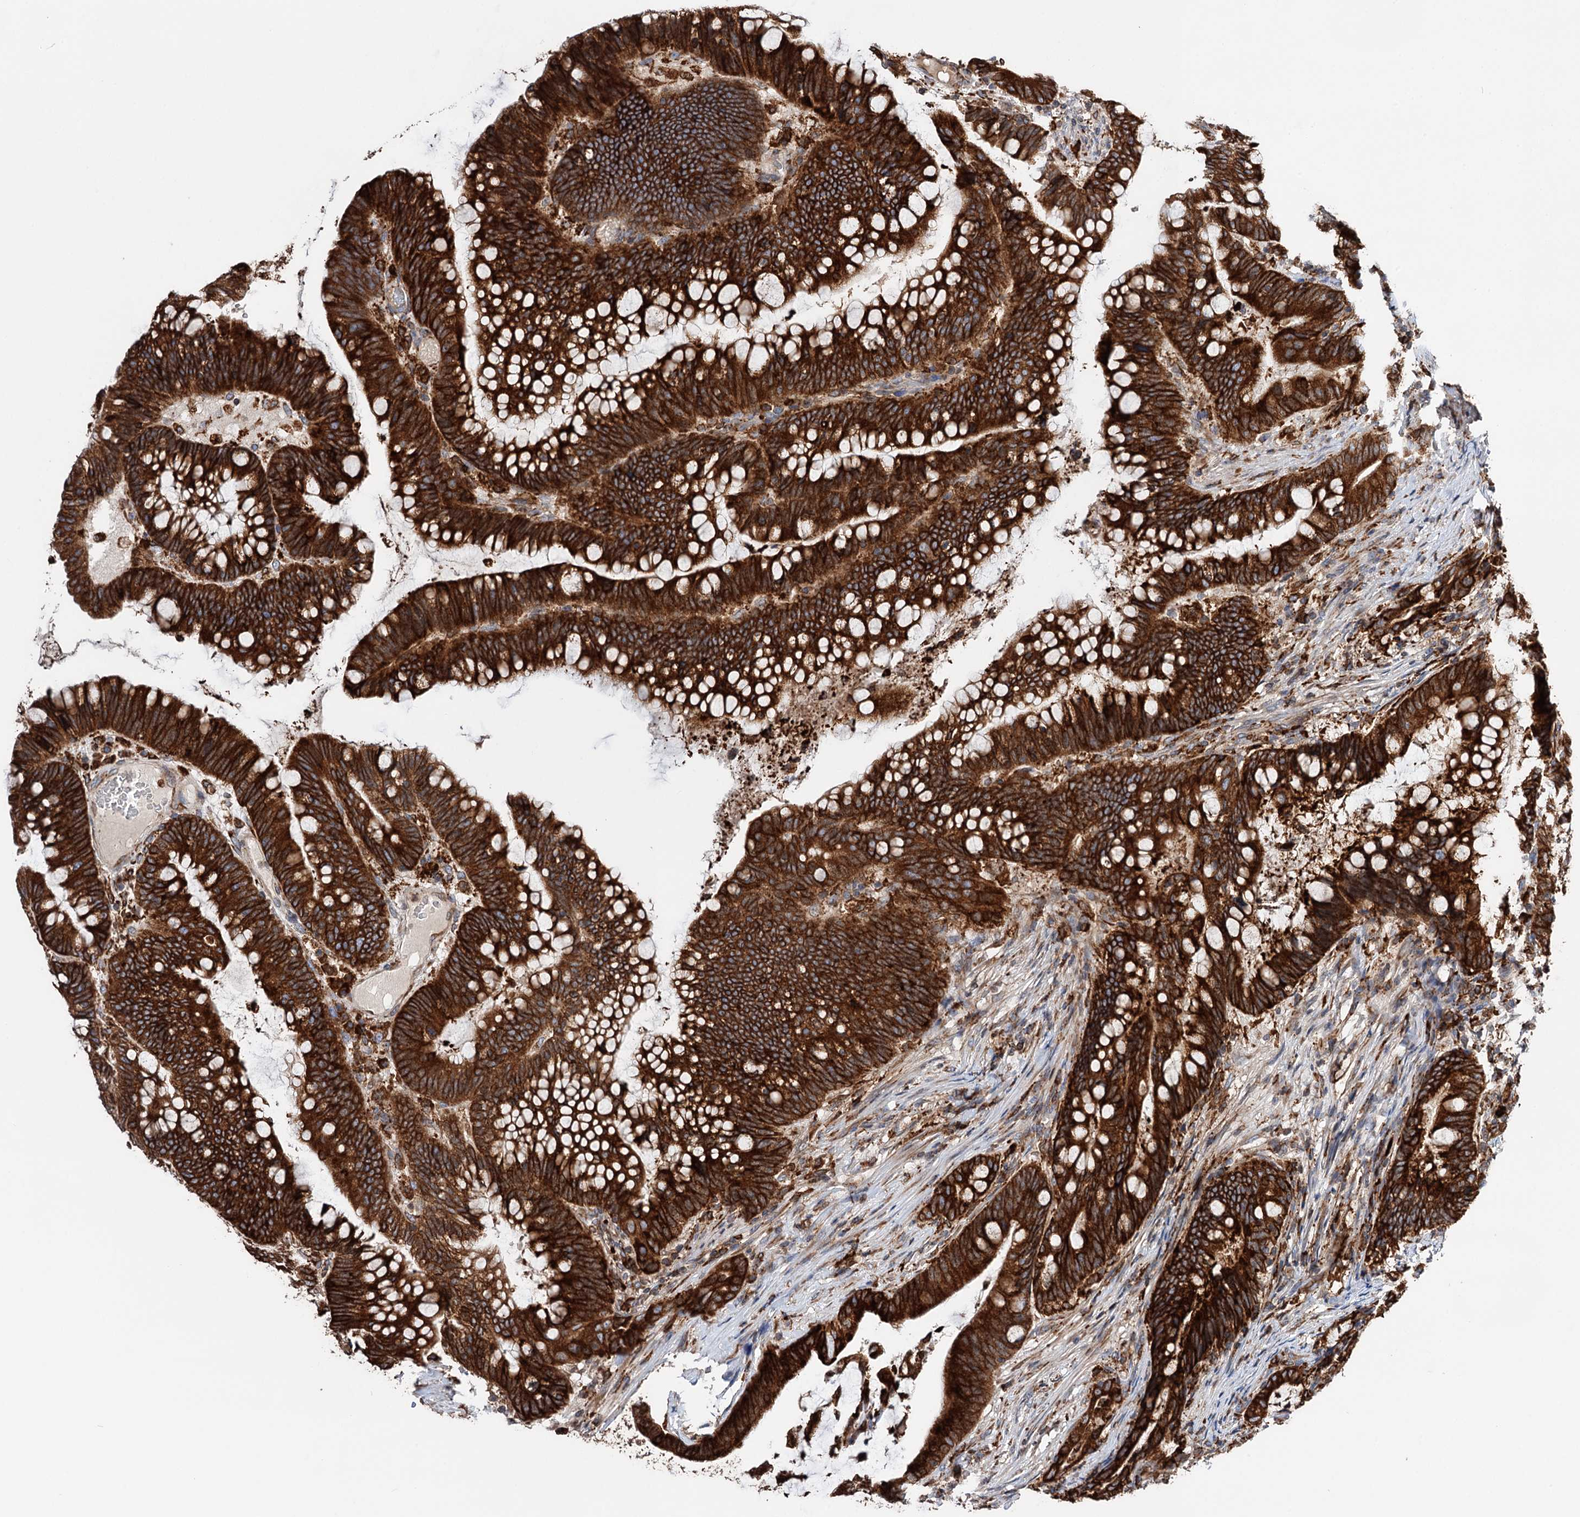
{"staining": {"intensity": "strong", "quantity": ">75%", "location": "cytoplasmic/membranous"}, "tissue": "colorectal cancer", "cell_type": "Tumor cells", "image_type": "cancer", "snomed": [{"axis": "morphology", "description": "Adenocarcinoma, NOS"}, {"axis": "topography", "description": "Colon"}], "caption": "DAB (3,3'-diaminobenzidine) immunohistochemical staining of human colorectal cancer exhibits strong cytoplasmic/membranous protein positivity in about >75% of tumor cells. (Stains: DAB (3,3'-diaminobenzidine) in brown, nuclei in blue, Microscopy: brightfield microscopy at high magnification).", "gene": "ERP29", "patient": {"sex": "female", "age": 66}}